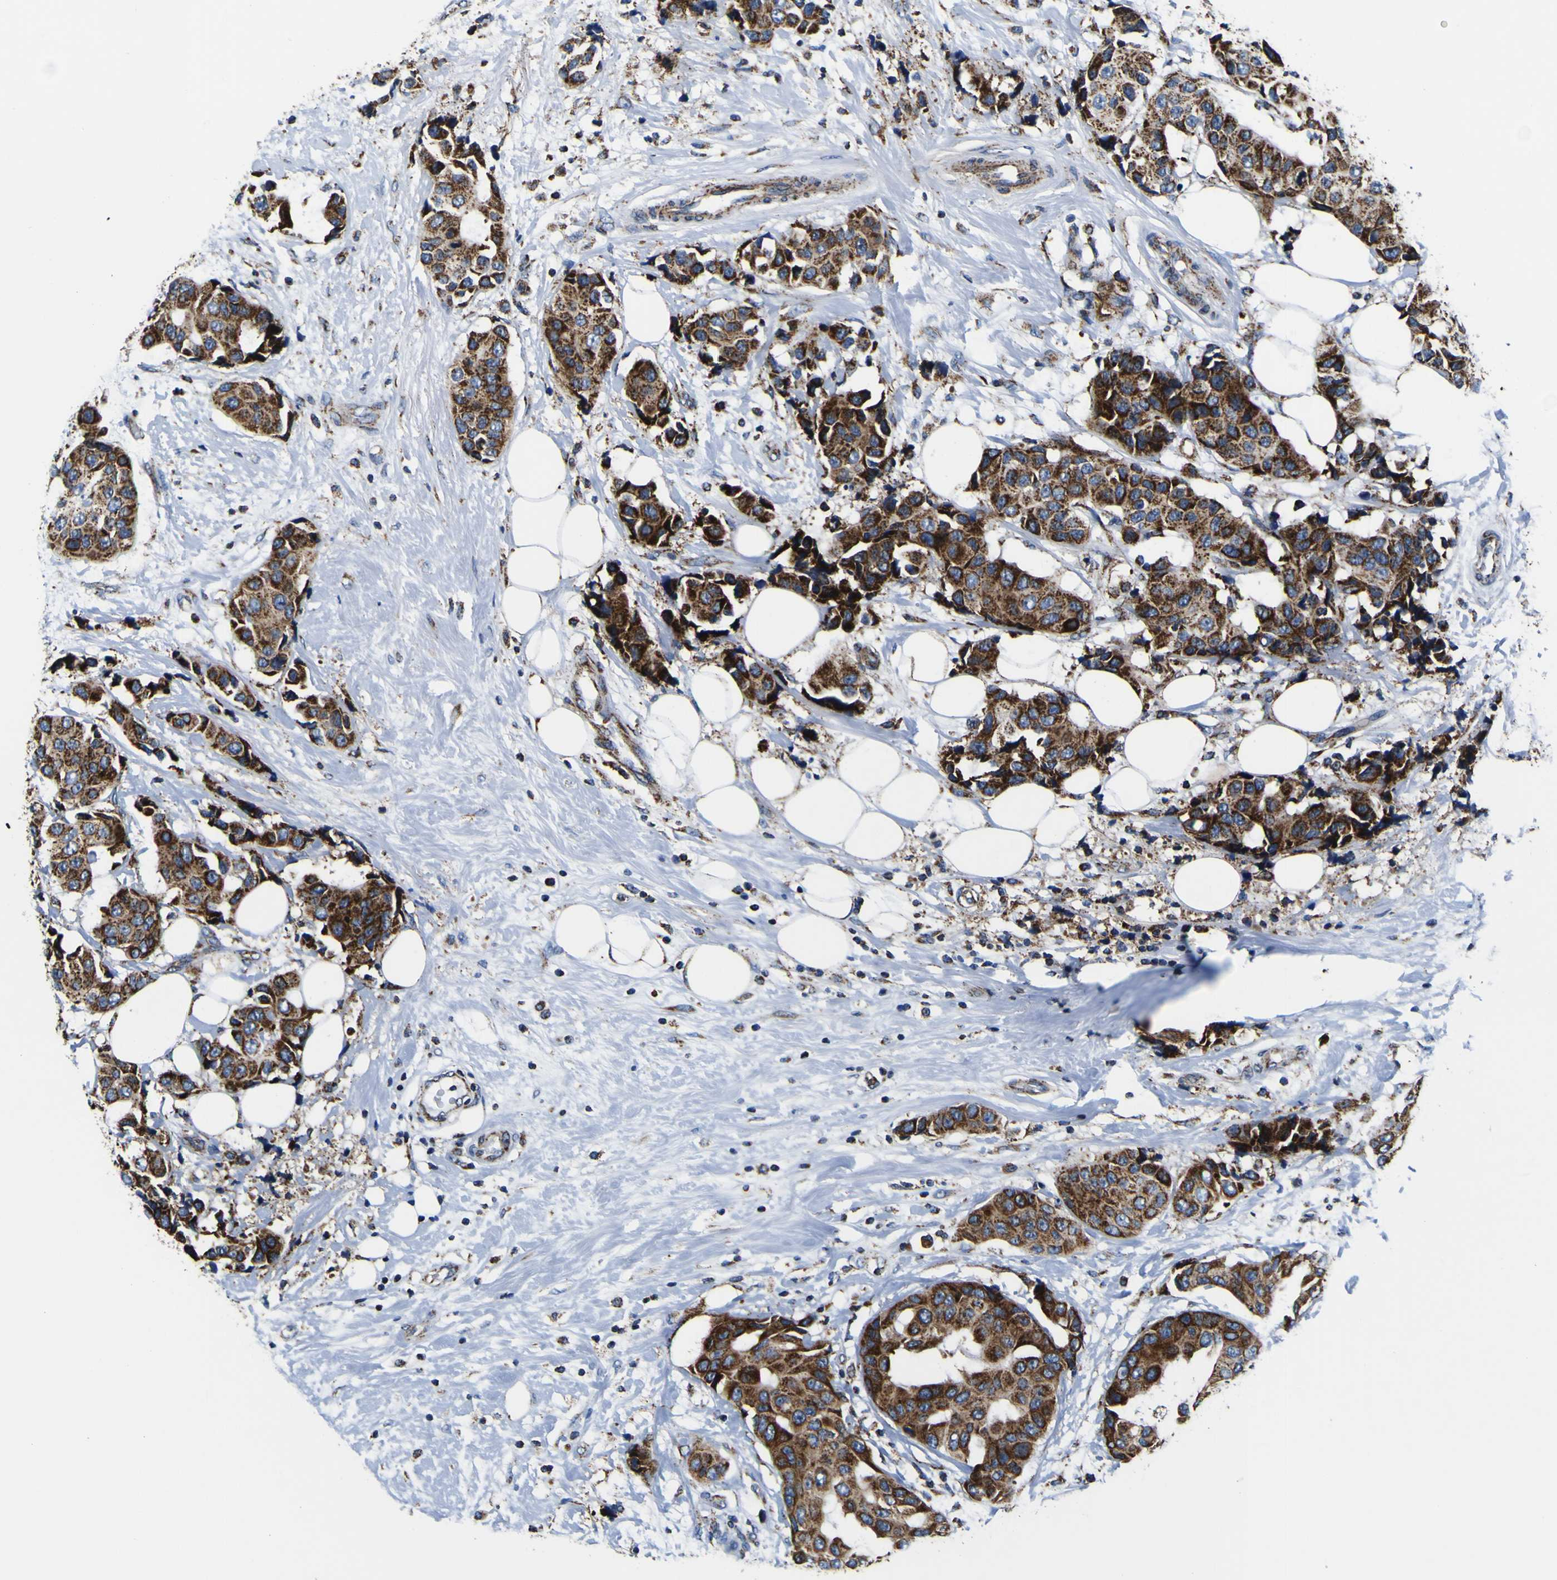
{"staining": {"intensity": "strong", "quantity": ">75%", "location": "cytoplasmic/membranous"}, "tissue": "breast cancer", "cell_type": "Tumor cells", "image_type": "cancer", "snomed": [{"axis": "morphology", "description": "Normal tissue, NOS"}, {"axis": "morphology", "description": "Duct carcinoma"}, {"axis": "topography", "description": "Breast"}], "caption": "About >75% of tumor cells in human breast cancer show strong cytoplasmic/membranous protein expression as visualized by brown immunohistochemical staining.", "gene": "PTRH2", "patient": {"sex": "female", "age": 39}}